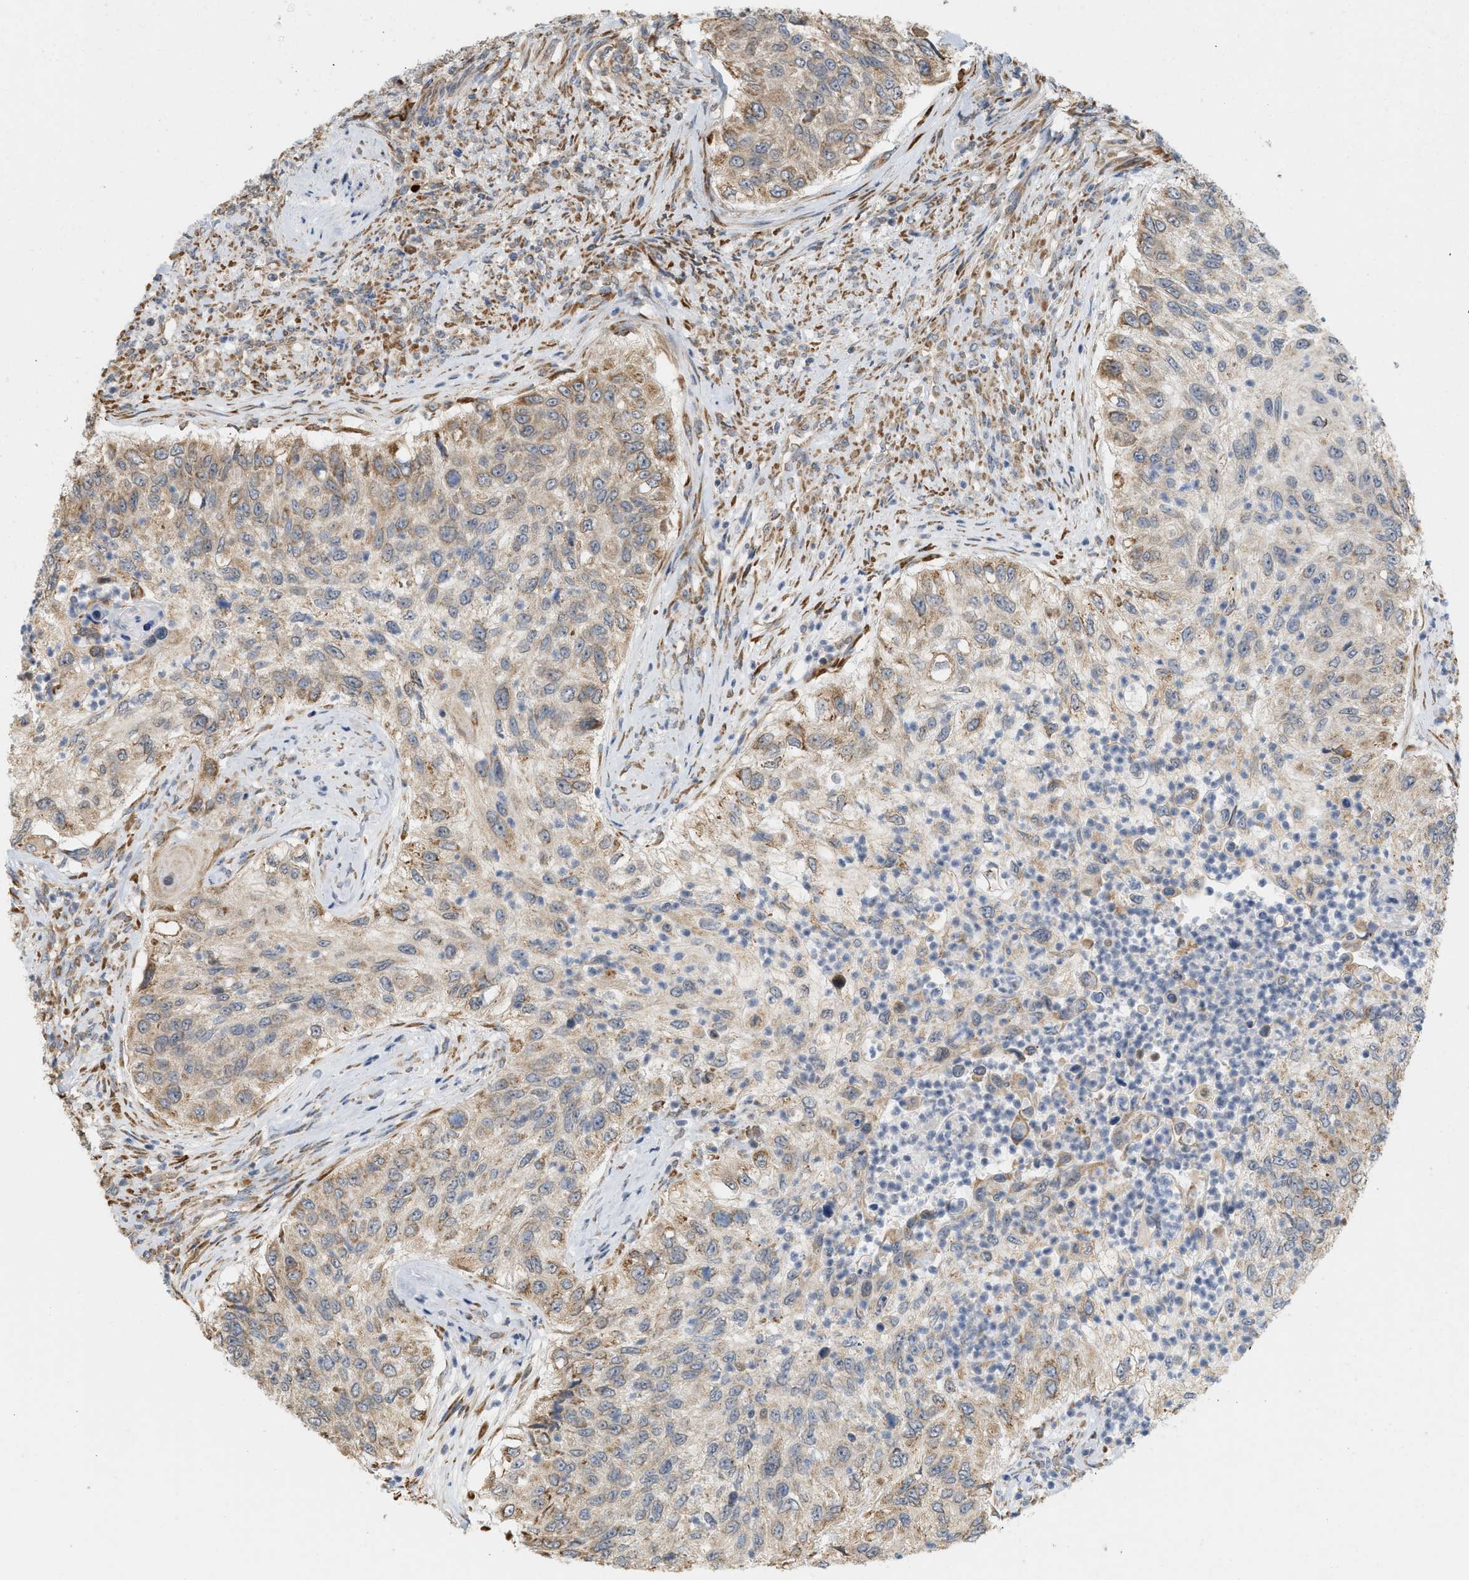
{"staining": {"intensity": "moderate", "quantity": ">75%", "location": "cytoplasmic/membranous"}, "tissue": "urothelial cancer", "cell_type": "Tumor cells", "image_type": "cancer", "snomed": [{"axis": "morphology", "description": "Urothelial carcinoma, High grade"}, {"axis": "topography", "description": "Urinary bladder"}], "caption": "Human urothelial cancer stained for a protein (brown) displays moderate cytoplasmic/membranous positive expression in about >75% of tumor cells.", "gene": "SVOP", "patient": {"sex": "female", "age": 60}}